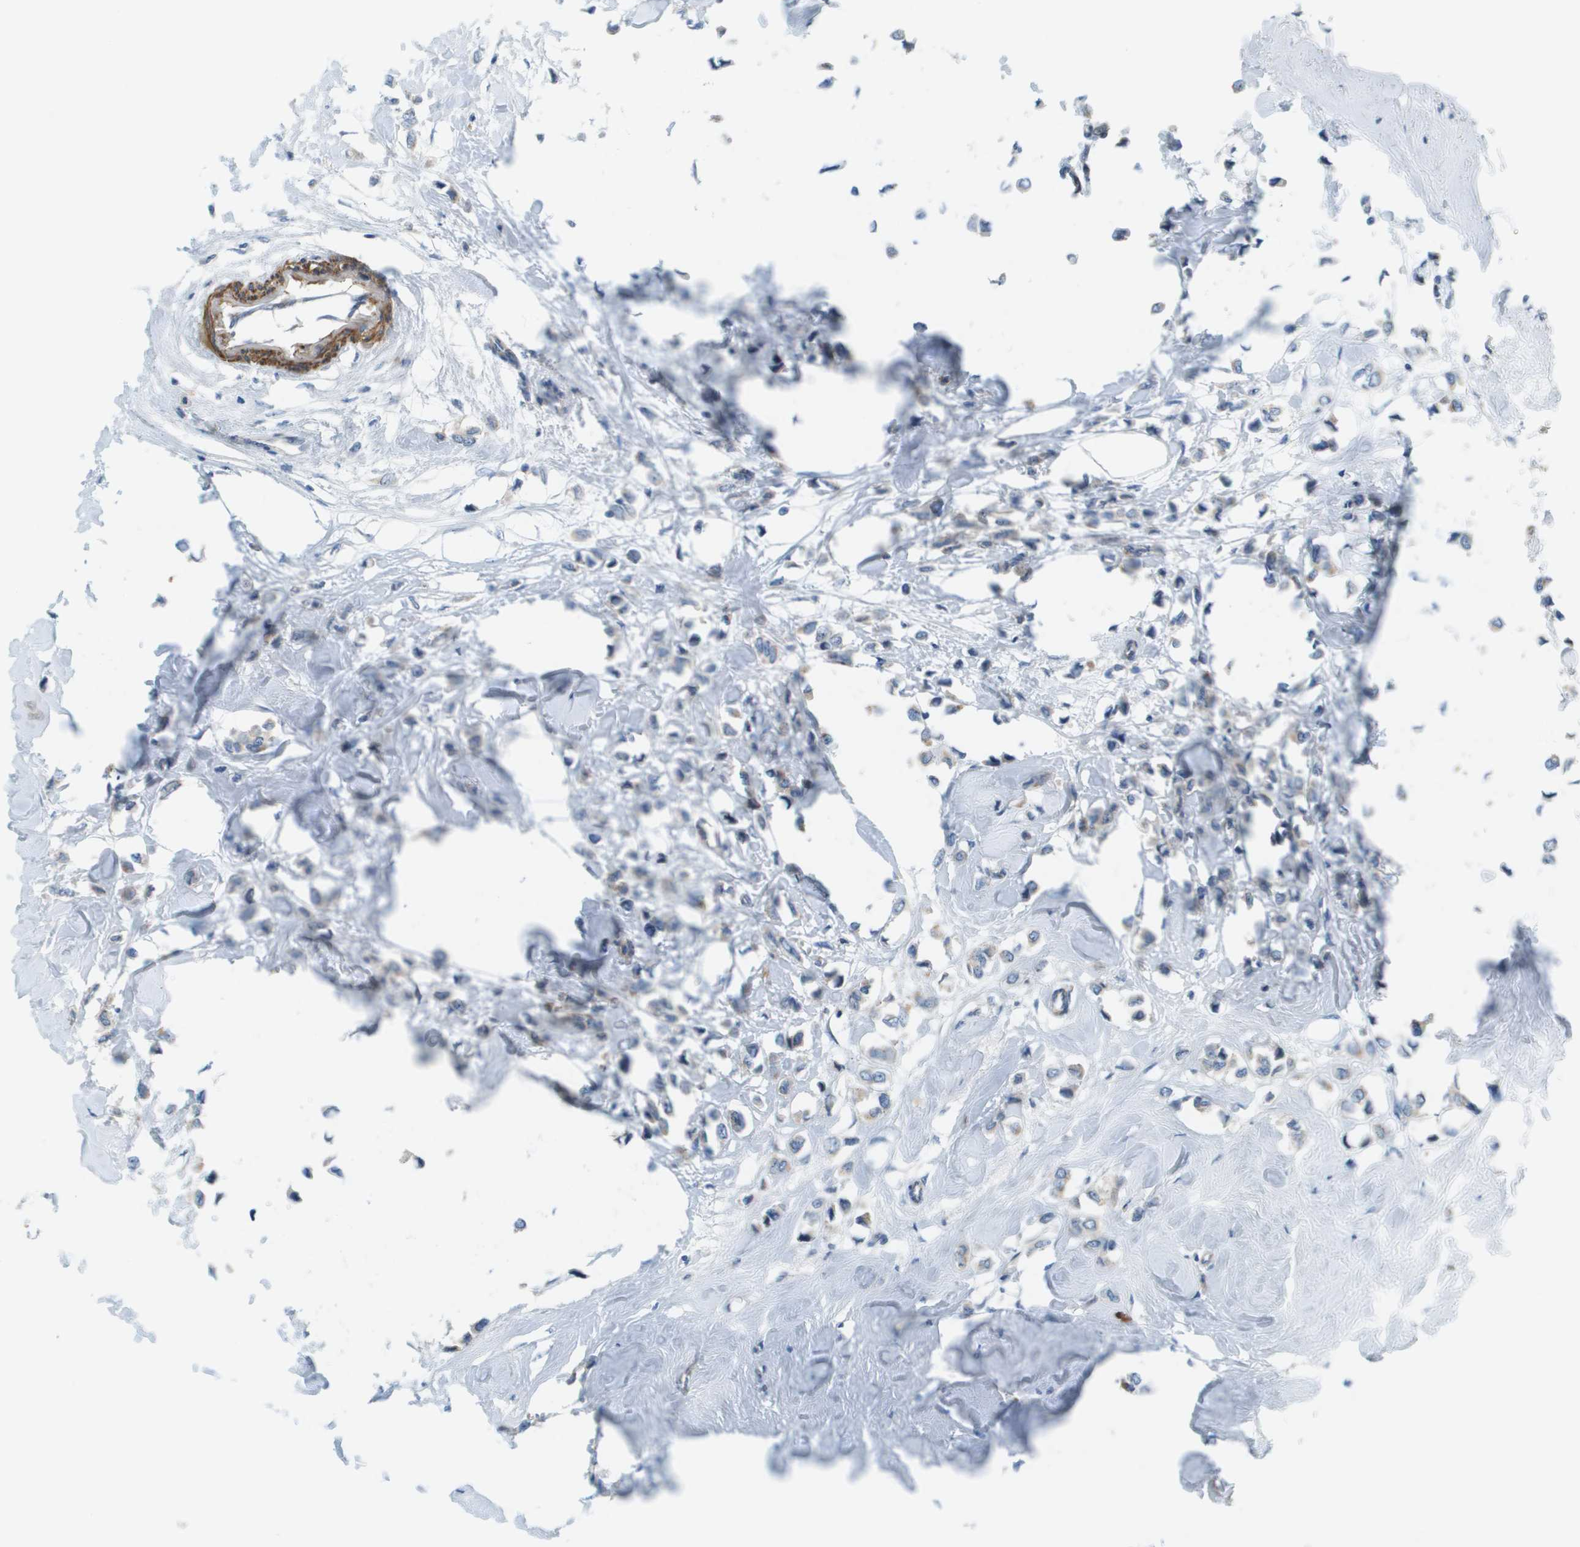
{"staining": {"intensity": "weak", "quantity": "<25%", "location": "cytoplasmic/membranous"}, "tissue": "breast cancer", "cell_type": "Tumor cells", "image_type": "cancer", "snomed": [{"axis": "morphology", "description": "Lobular carcinoma"}, {"axis": "topography", "description": "Breast"}], "caption": "Immunohistochemical staining of human breast cancer (lobular carcinoma) shows no significant positivity in tumor cells.", "gene": "MYH11", "patient": {"sex": "female", "age": 51}}